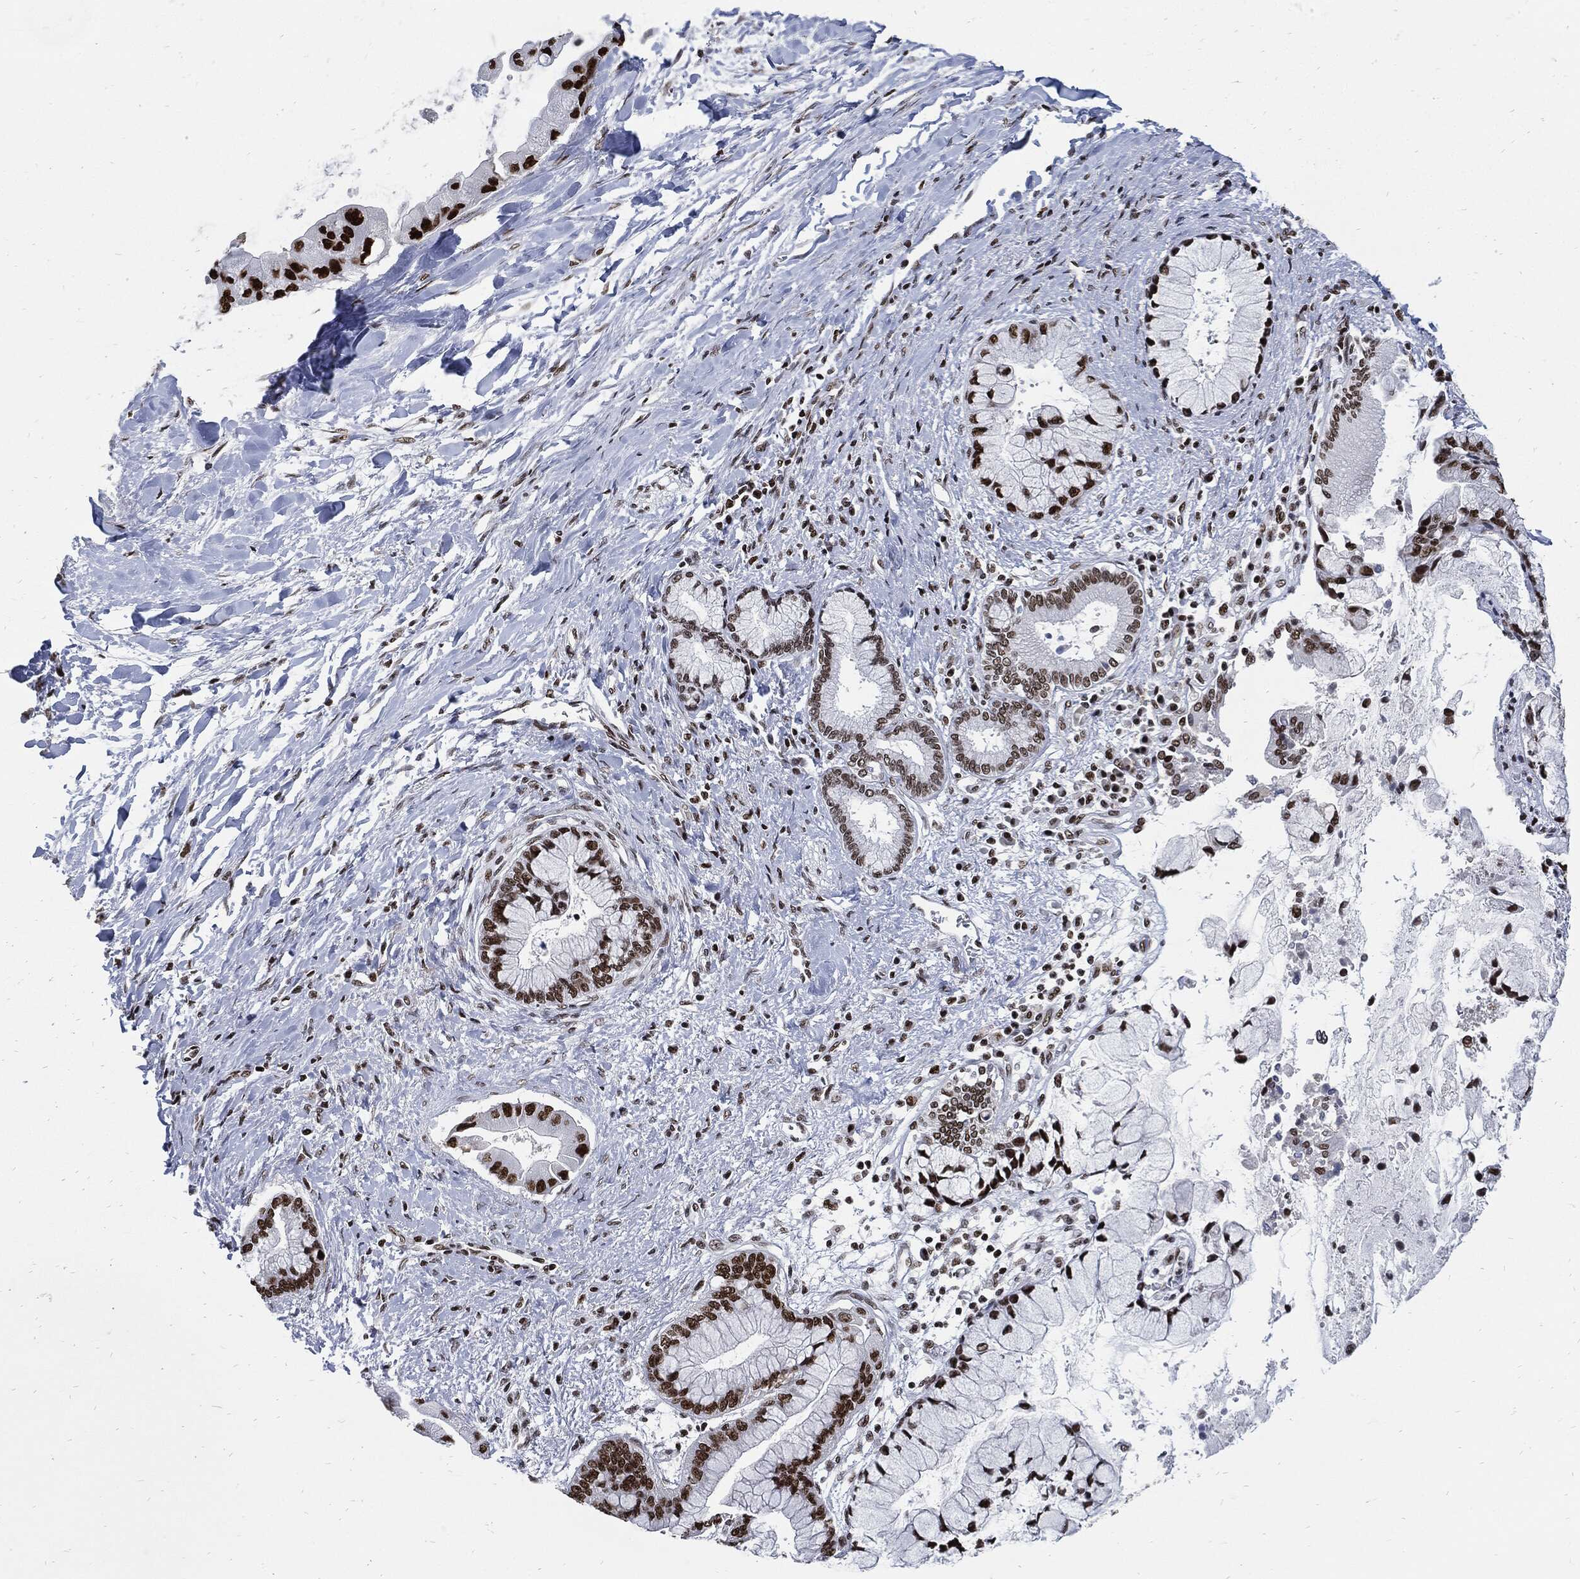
{"staining": {"intensity": "strong", "quantity": ">75%", "location": "nuclear"}, "tissue": "liver cancer", "cell_type": "Tumor cells", "image_type": "cancer", "snomed": [{"axis": "morphology", "description": "Normal tissue, NOS"}, {"axis": "morphology", "description": "Cholangiocarcinoma"}, {"axis": "topography", "description": "Liver"}, {"axis": "topography", "description": "Peripheral nerve tissue"}], "caption": "A photomicrograph showing strong nuclear staining in about >75% of tumor cells in cholangiocarcinoma (liver), as visualized by brown immunohistochemical staining.", "gene": "TERF2", "patient": {"sex": "male", "age": 50}}